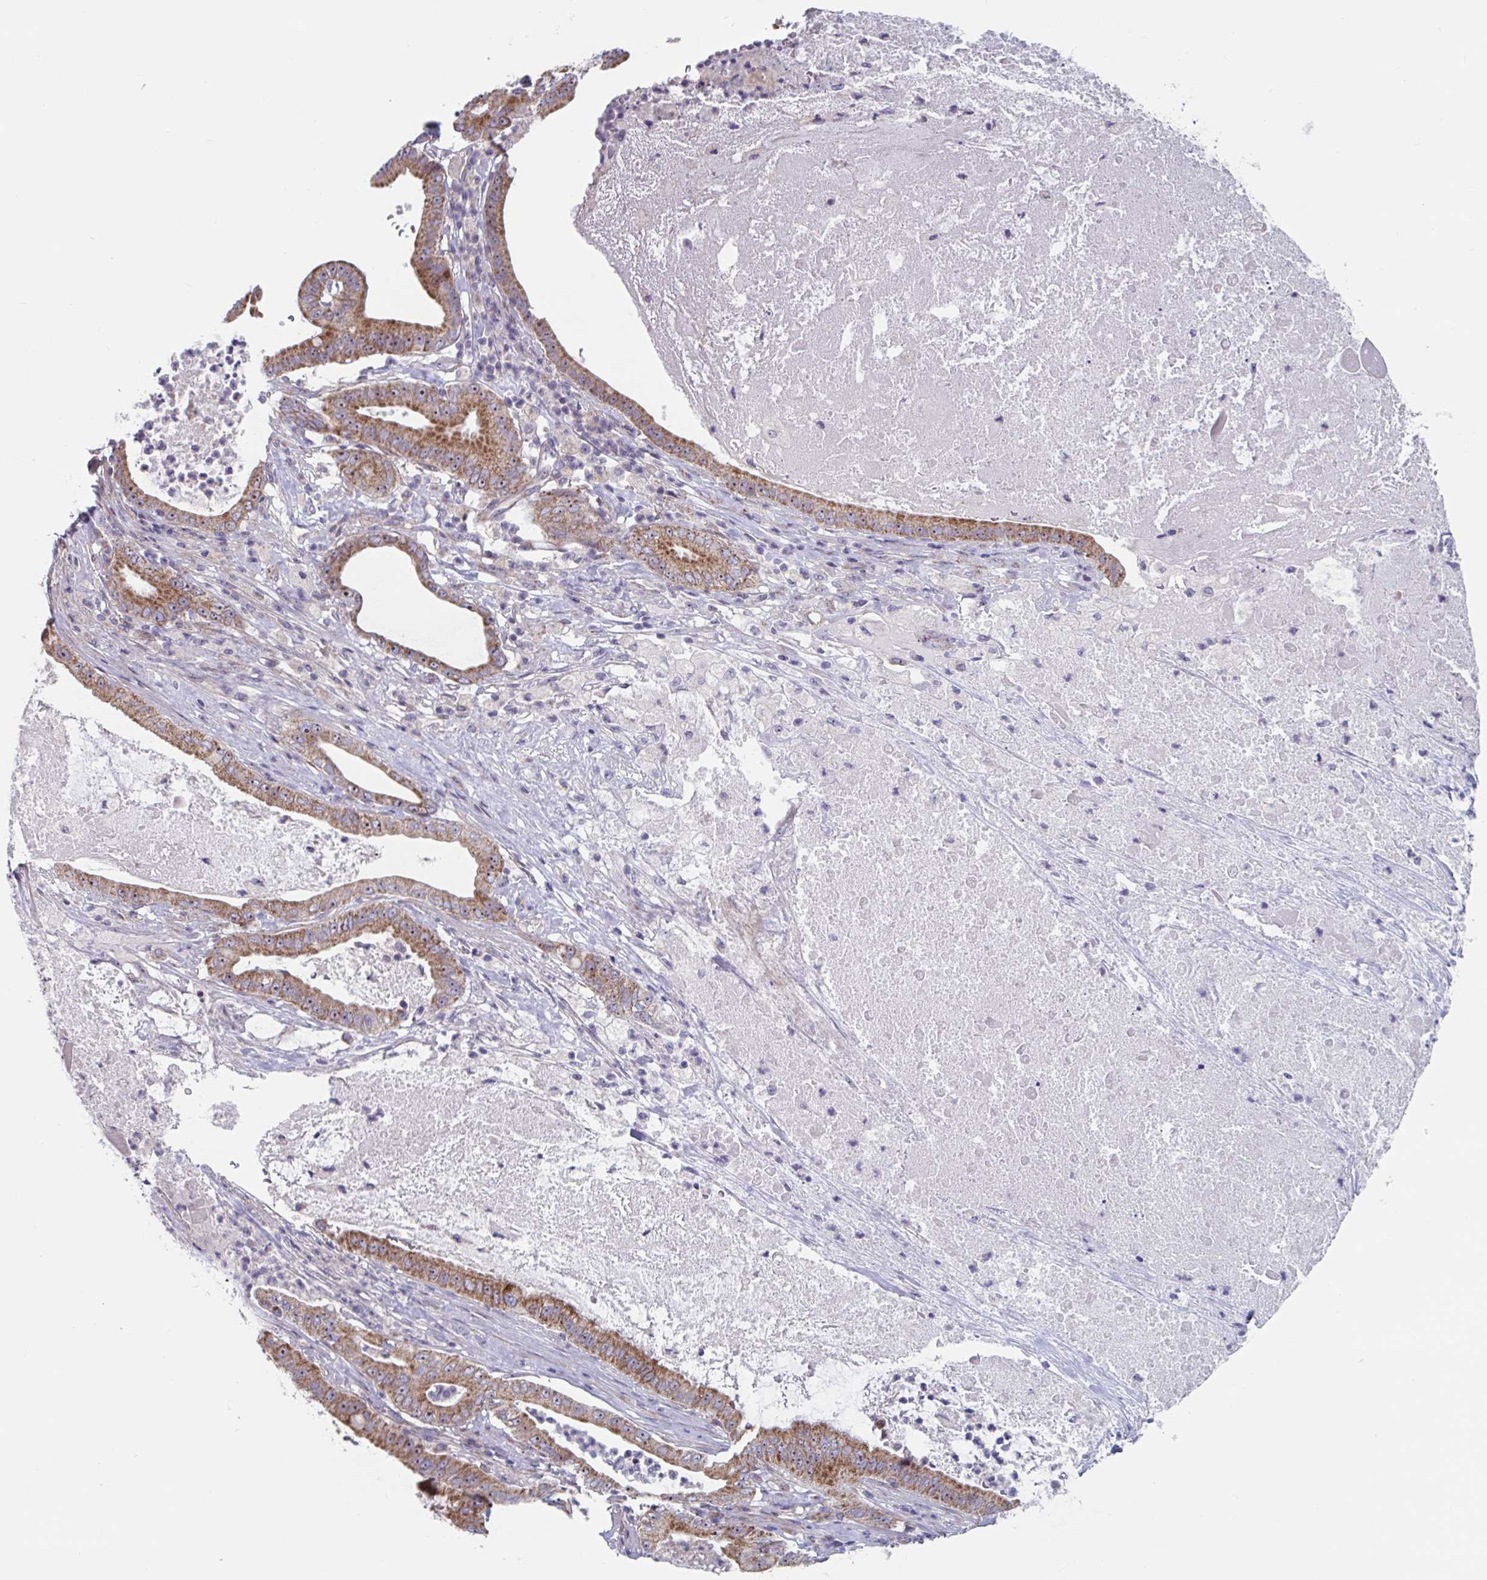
{"staining": {"intensity": "strong", "quantity": ">75%", "location": "cytoplasmic/membranous,nuclear"}, "tissue": "pancreatic cancer", "cell_type": "Tumor cells", "image_type": "cancer", "snomed": [{"axis": "morphology", "description": "Adenocarcinoma, NOS"}, {"axis": "topography", "description": "Pancreas"}], "caption": "An IHC histopathology image of neoplastic tissue is shown. Protein staining in brown labels strong cytoplasmic/membranous and nuclear positivity in adenocarcinoma (pancreatic) within tumor cells.", "gene": "MRPL53", "patient": {"sex": "male", "age": 71}}